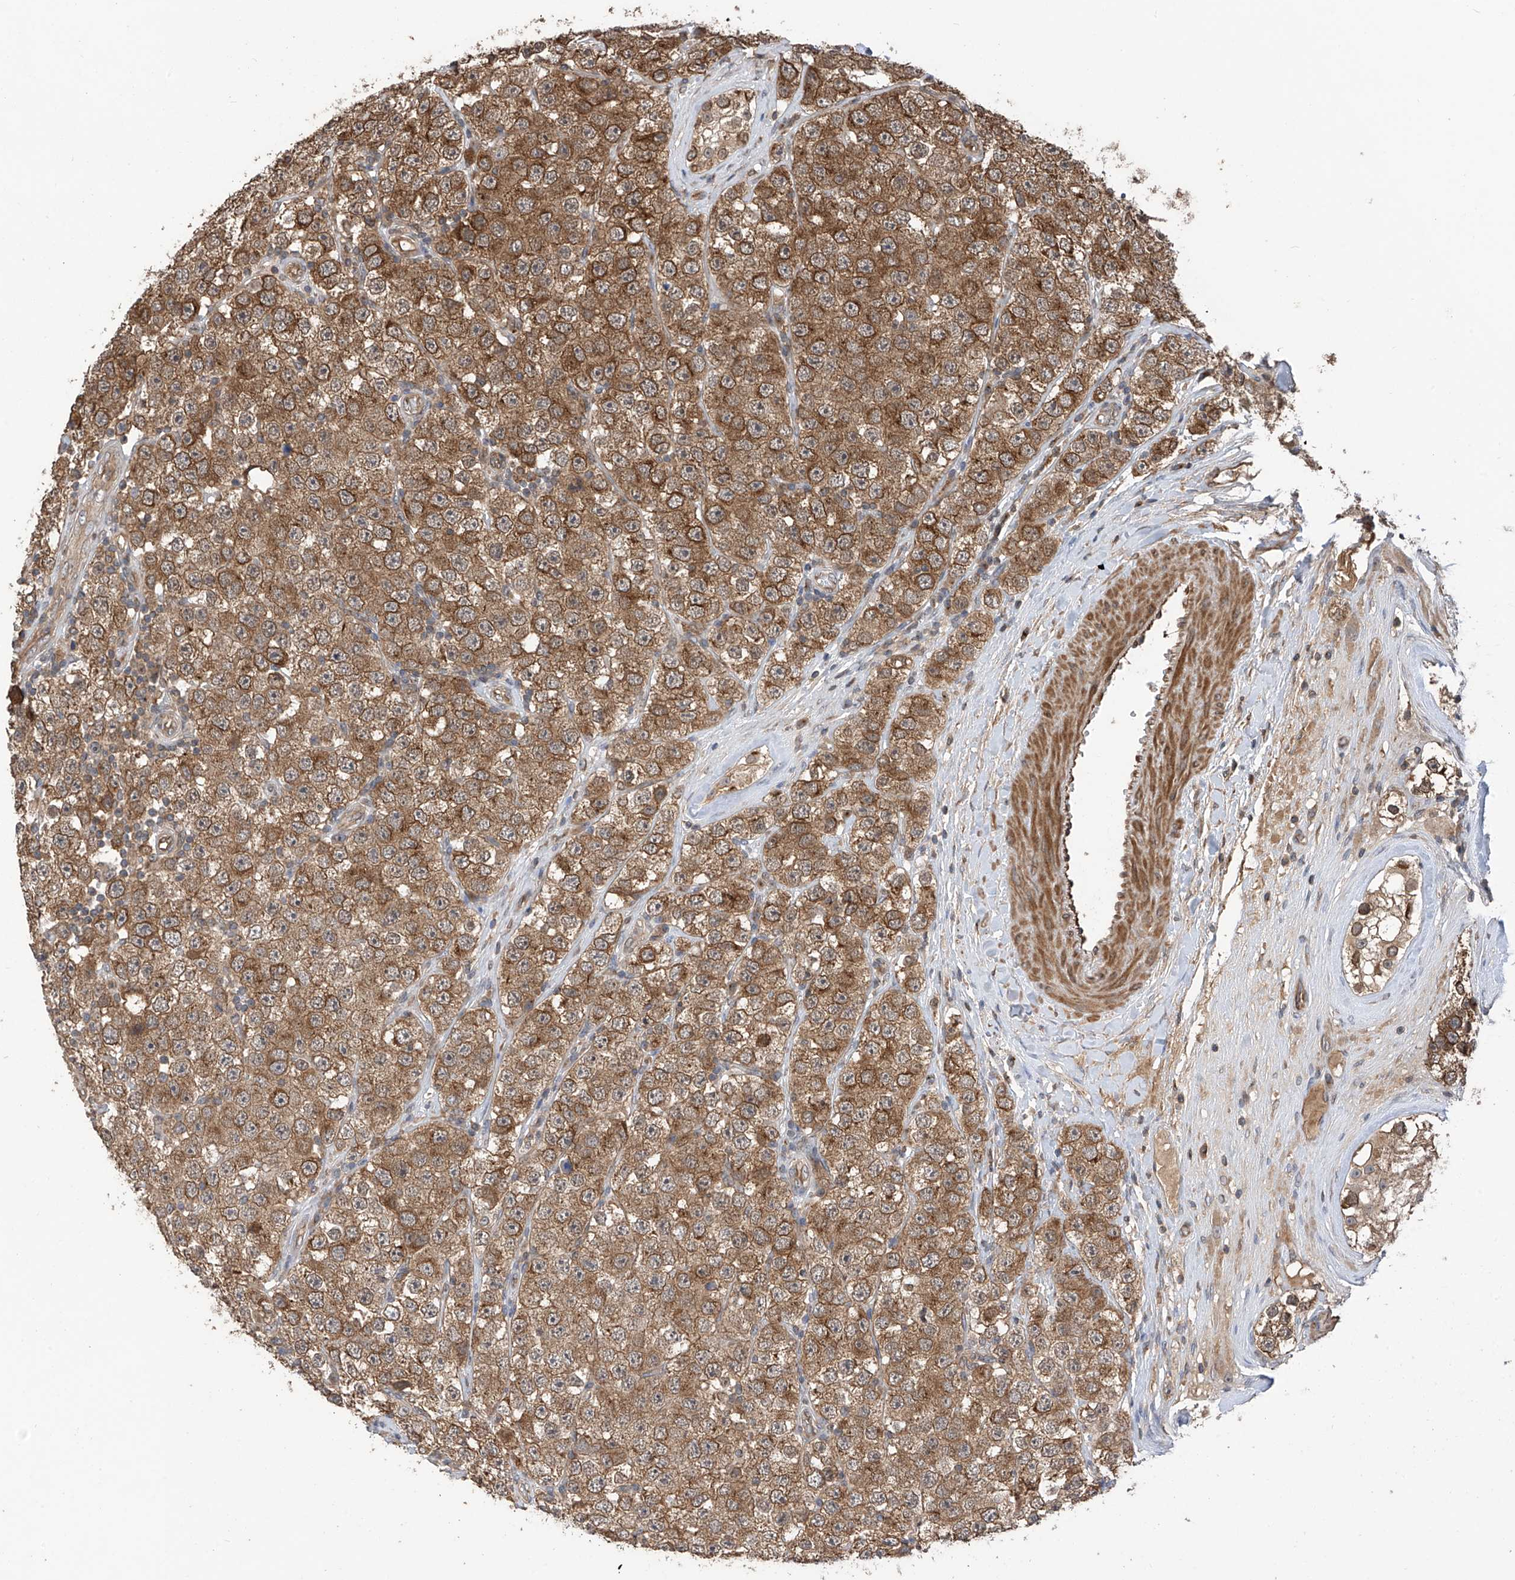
{"staining": {"intensity": "moderate", "quantity": ">75%", "location": "cytoplasmic/membranous"}, "tissue": "testis cancer", "cell_type": "Tumor cells", "image_type": "cancer", "snomed": [{"axis": "morphology", "description": "Seminoma, NOS"}, {"axis": "topography", "description": "Testis"}], "caption": "The histopathology image exhibits immunohistochemical staining of testis cancer (seminoma). There is moderate cytoplasmic/membranous expression is seen in approximately >75% of tumor cells.", "gene": "RPAIN", "patient": {"sex": "male", "age": 28}}